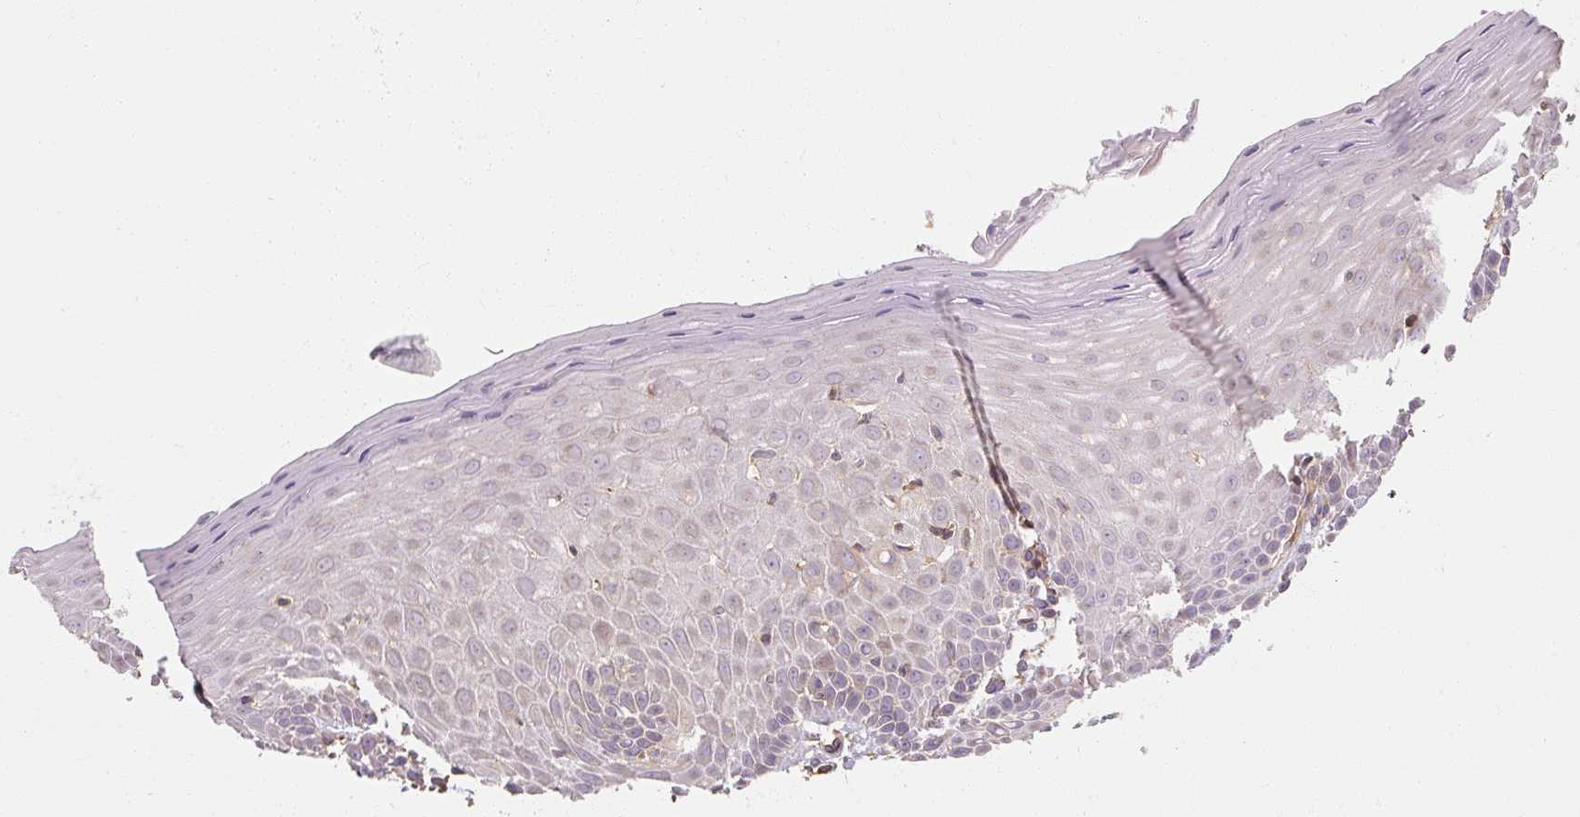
{"staining": {"intensity": "weak", "quantity": "<25%", "location": "cytoplasmic/membranous"}, "tissue": "cervix", "cell_type": "Glandular cells", "image_type": "normal", "snomed": [{"axis": "morphology", "description": "Normal tissue, NOS"}, {"axis": "topography", "description": "Cervix"}], "caption": "Immunohistochemical staining of unremarkable cervix shows no significant staining in glandular cells.", "gene": "RB1CC1", "patient": {"sex": "female", "age": 36}}